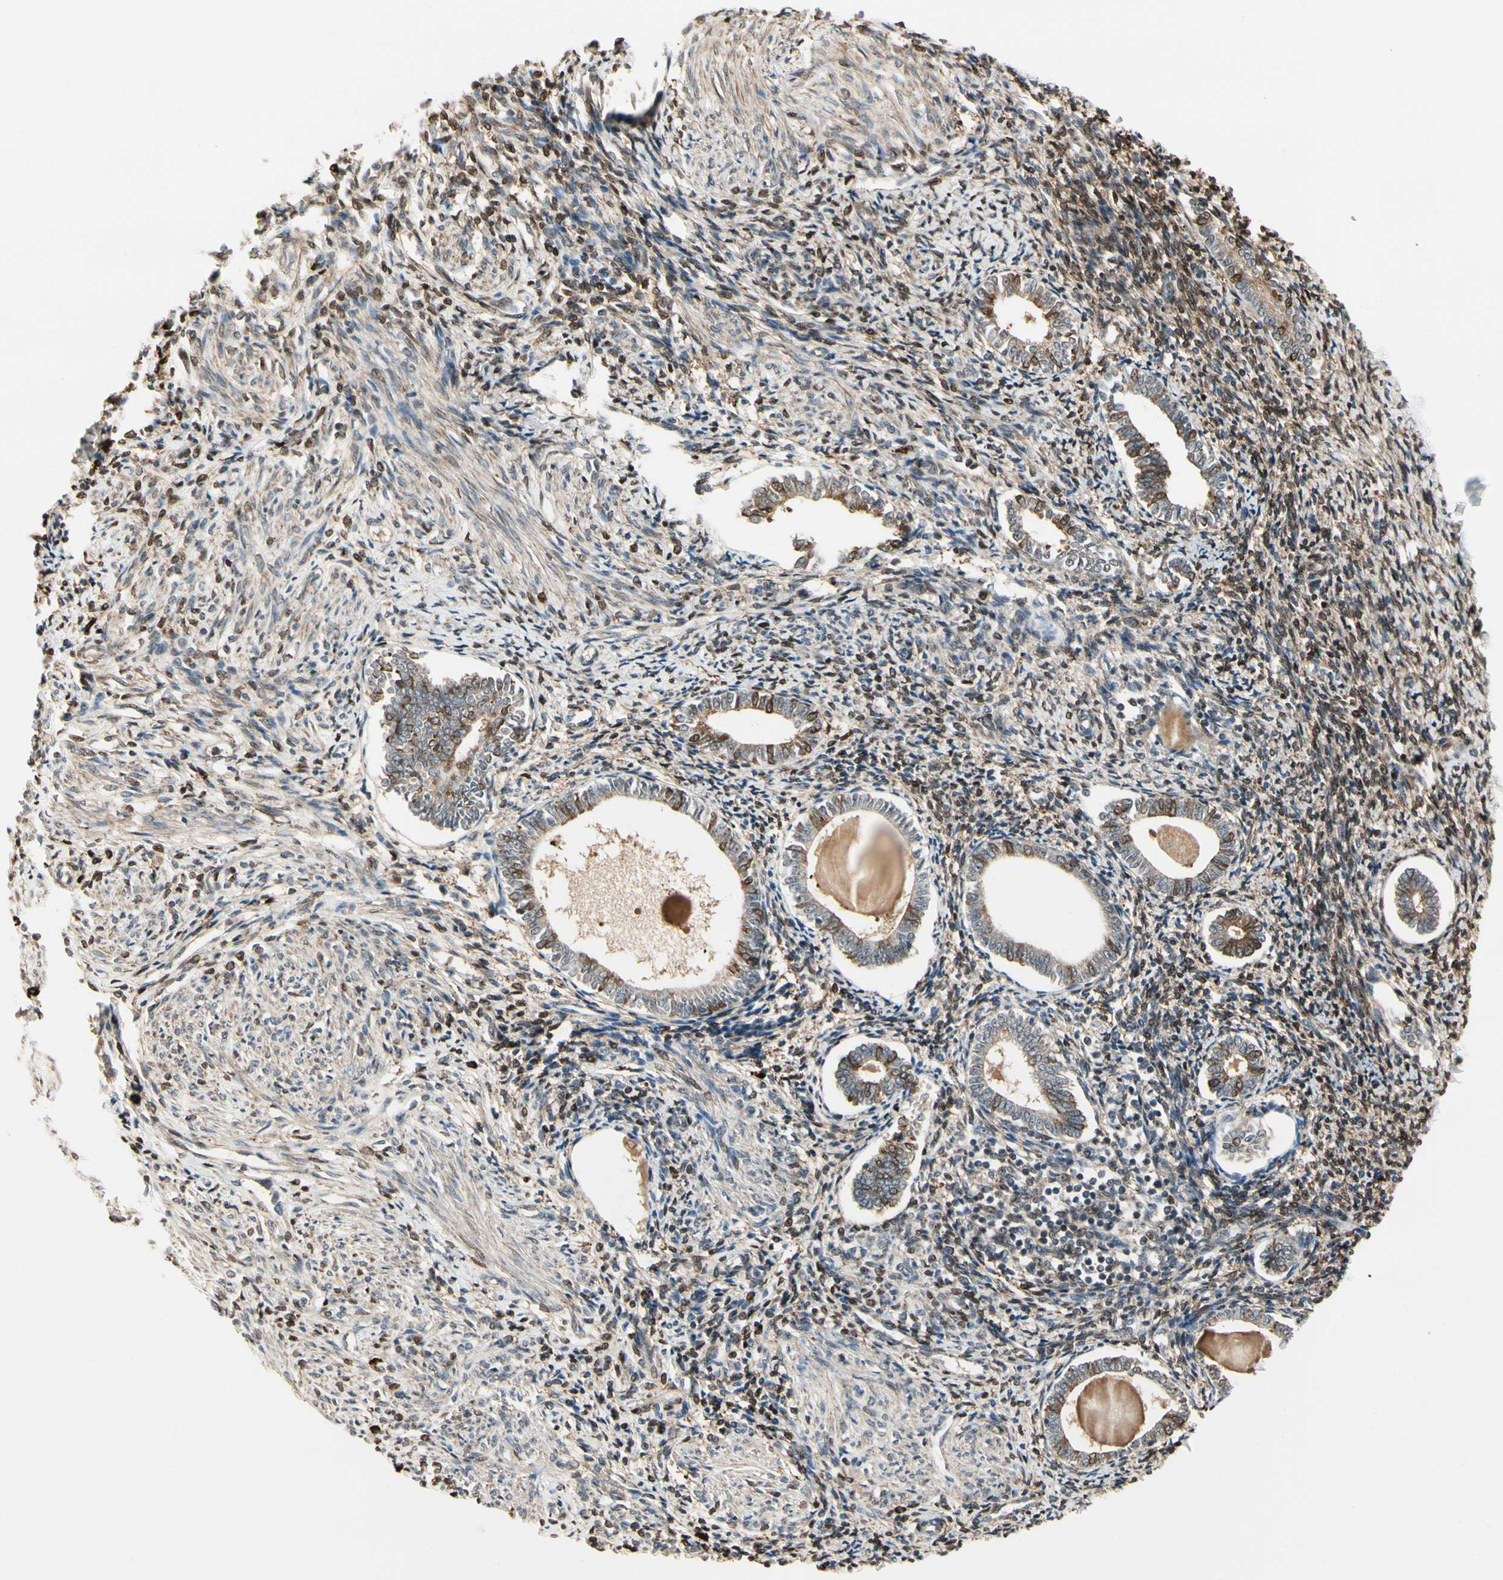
{"staining": {"intensity": "weak", "quantity": "25%-75%", "location": "cytoplasmic/membranous"}, "tissue": "endometrium", "cell_type": "Cells in endometrial stroma", "image_type": "normal", "snomed": [{"axis": "morphology", "description": "Normal tissue, NOS"}, {"axis": "topography", "description": "Endometrium"}], "caption": "Cells in endometrial stroma demonstrate weak cytoplasmic/membranous staining in about 25%-75% of cells in normal endometrium. The staining is performed using DAB brown chromogen to label protein expression. The nuclei are counter-stained blue using hematoxylin.", "gene": "EVC", "patient": {"sex": "female", "age": 71}}